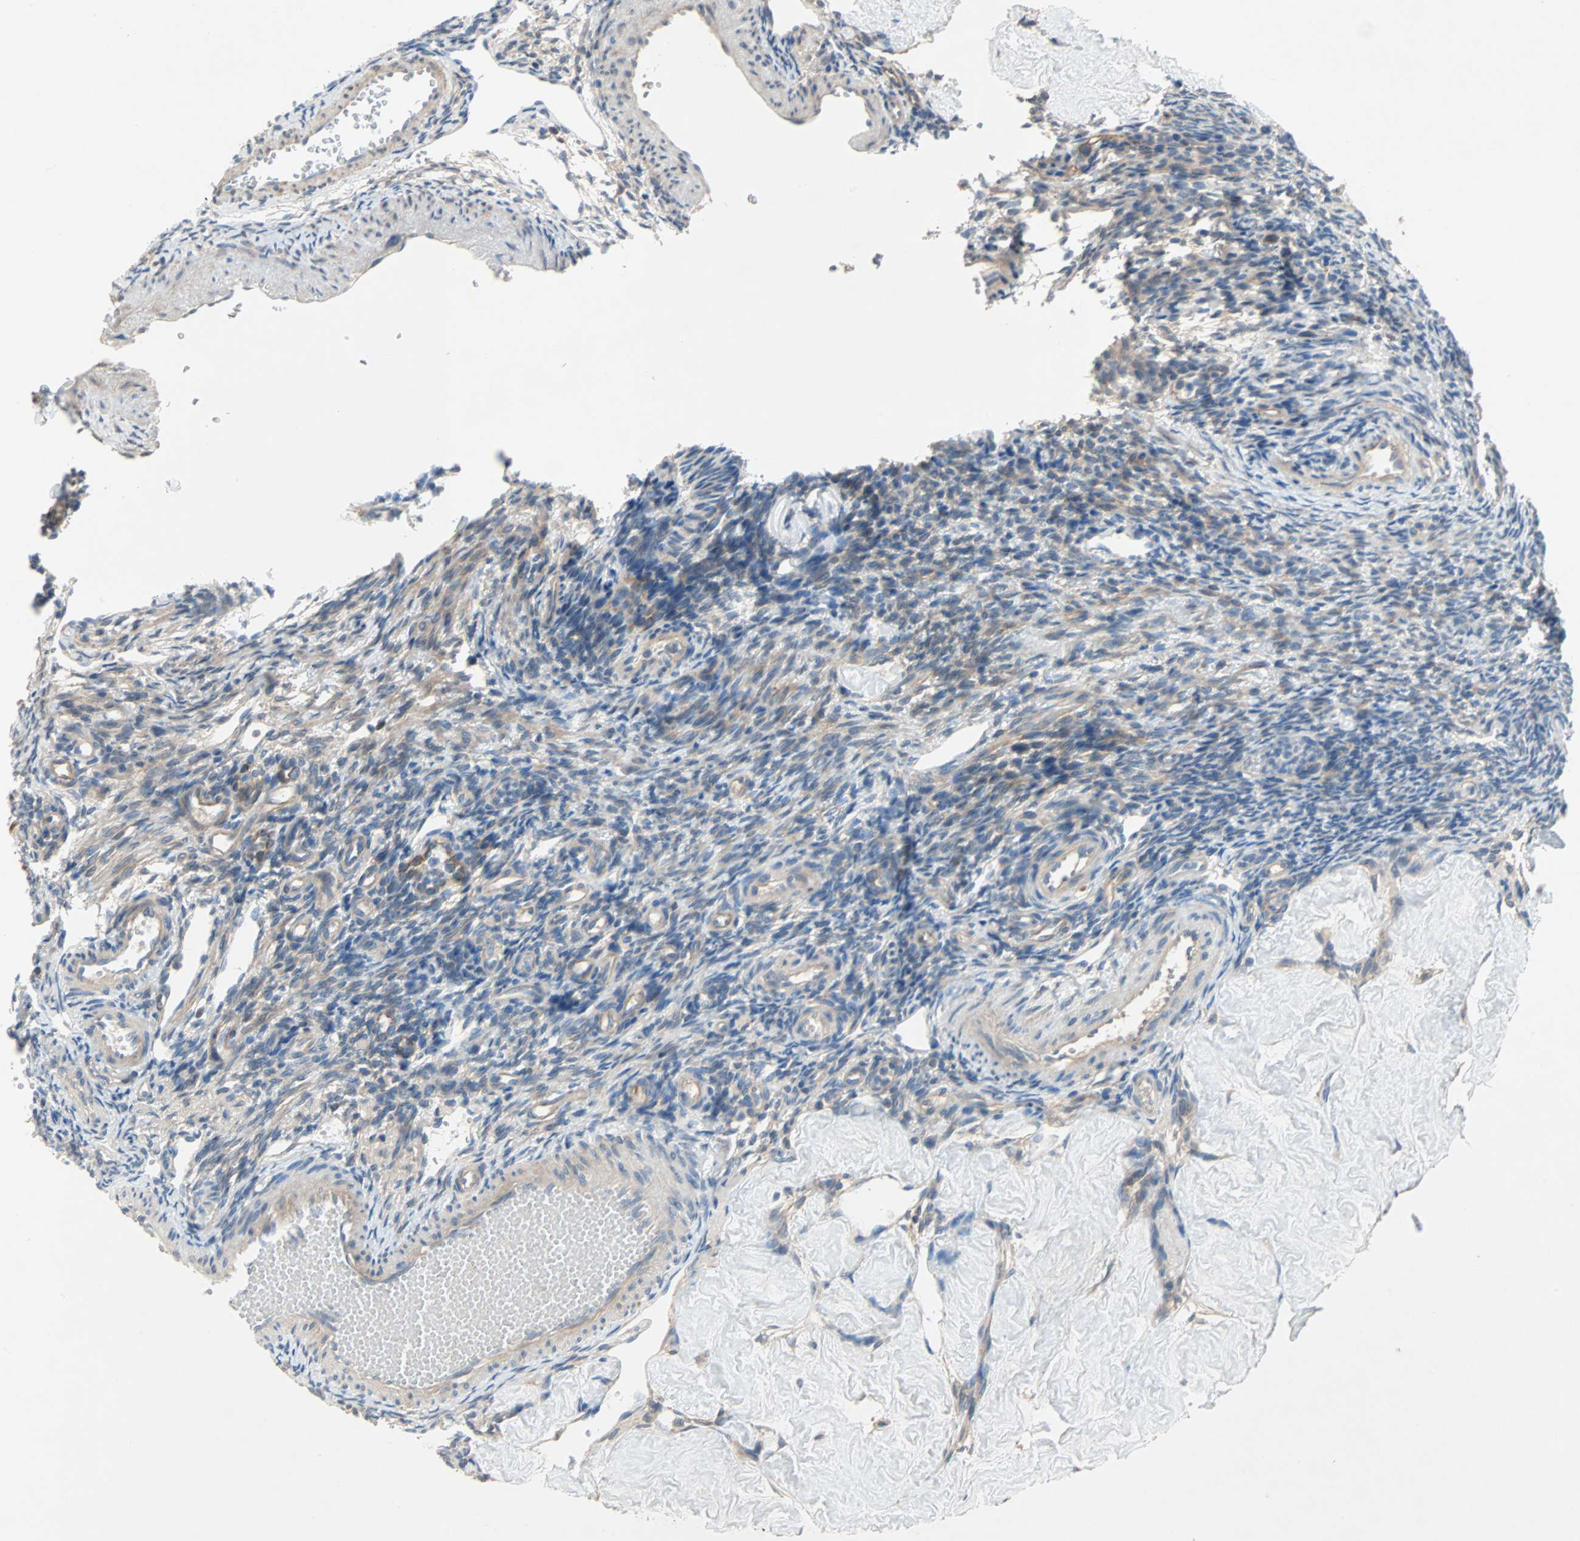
{"staining": {"intensity": "weak", "quantity": ">75%", "location": "cytoplasmic/membranous"}, "tissue": "ovary", "cell_type": "Ovarian stroma cells", "image_type": "normal", "snomed": [{"axis": "morphology", "description": "Normal tissue, NOS"}, {"axis": "topography", "description": "Ovary"}], "caption": "Ovarian stroma cells reveal low levels of weak cytoplasmic/membranous staining in approximately >75% of cells in unremarkable ovary.", "gene": "TNFRSF12A", "patient": {"sex": "female", "age": 33}}